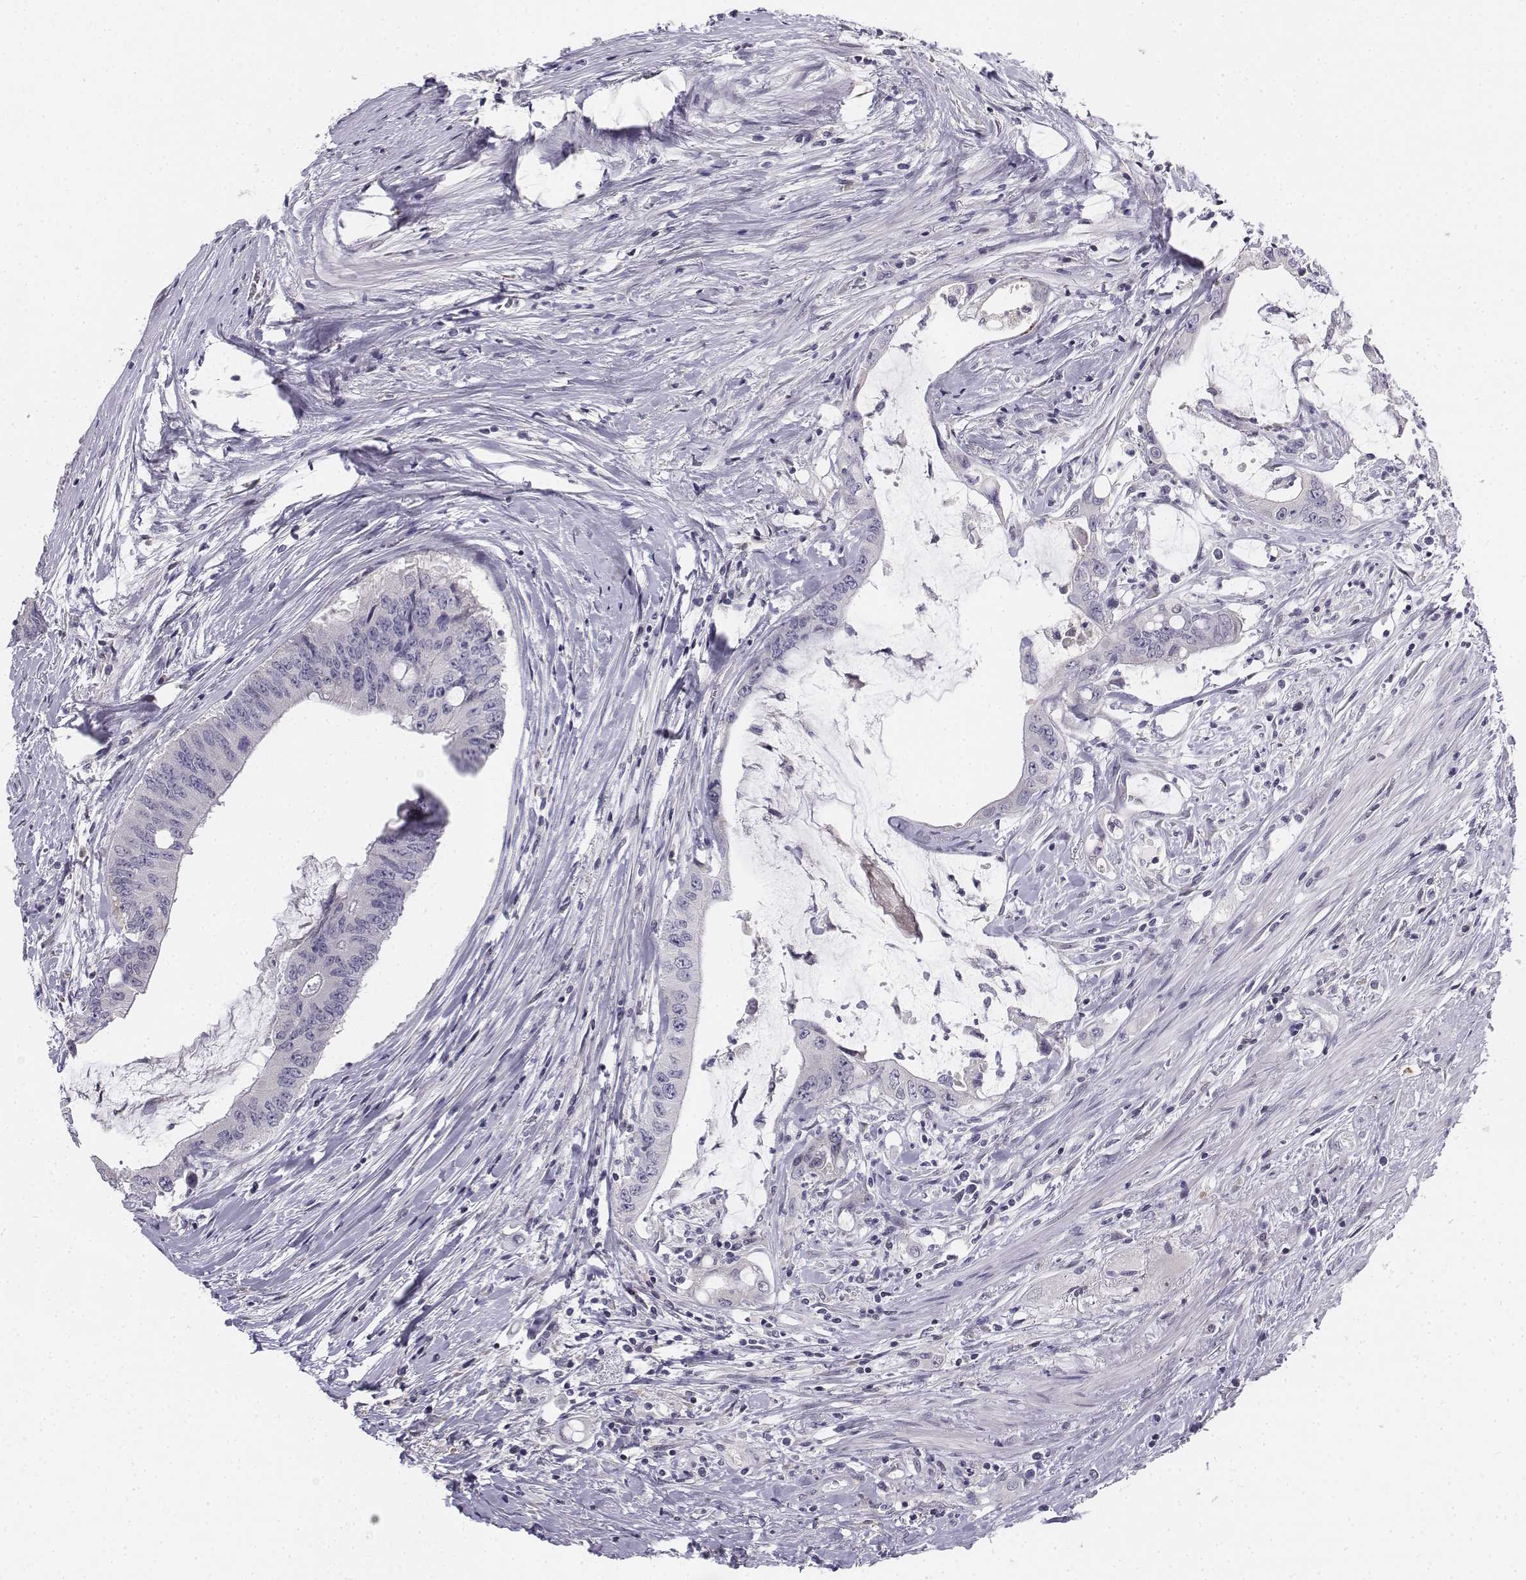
{"staining": {"intensity": "negative", "quantity": "none", "location": "none"}, "tissue": "colorectal cancer", "cell_type": "Tumor cells", "image_type": "cancer", "snomed": [{"axis": "morphology", "description": "Adenocarcinoma, NOS"}, {"axis": "topography", "description": "Rectum"}], "caption": "This is an immunohistochemistry (IHC) photomicrograph of human colorectal cancer (adenocarcinoma). There is no expression in tumor cells.", "gene": "PENK", "patient": {"sex": "male", "age": 59}}